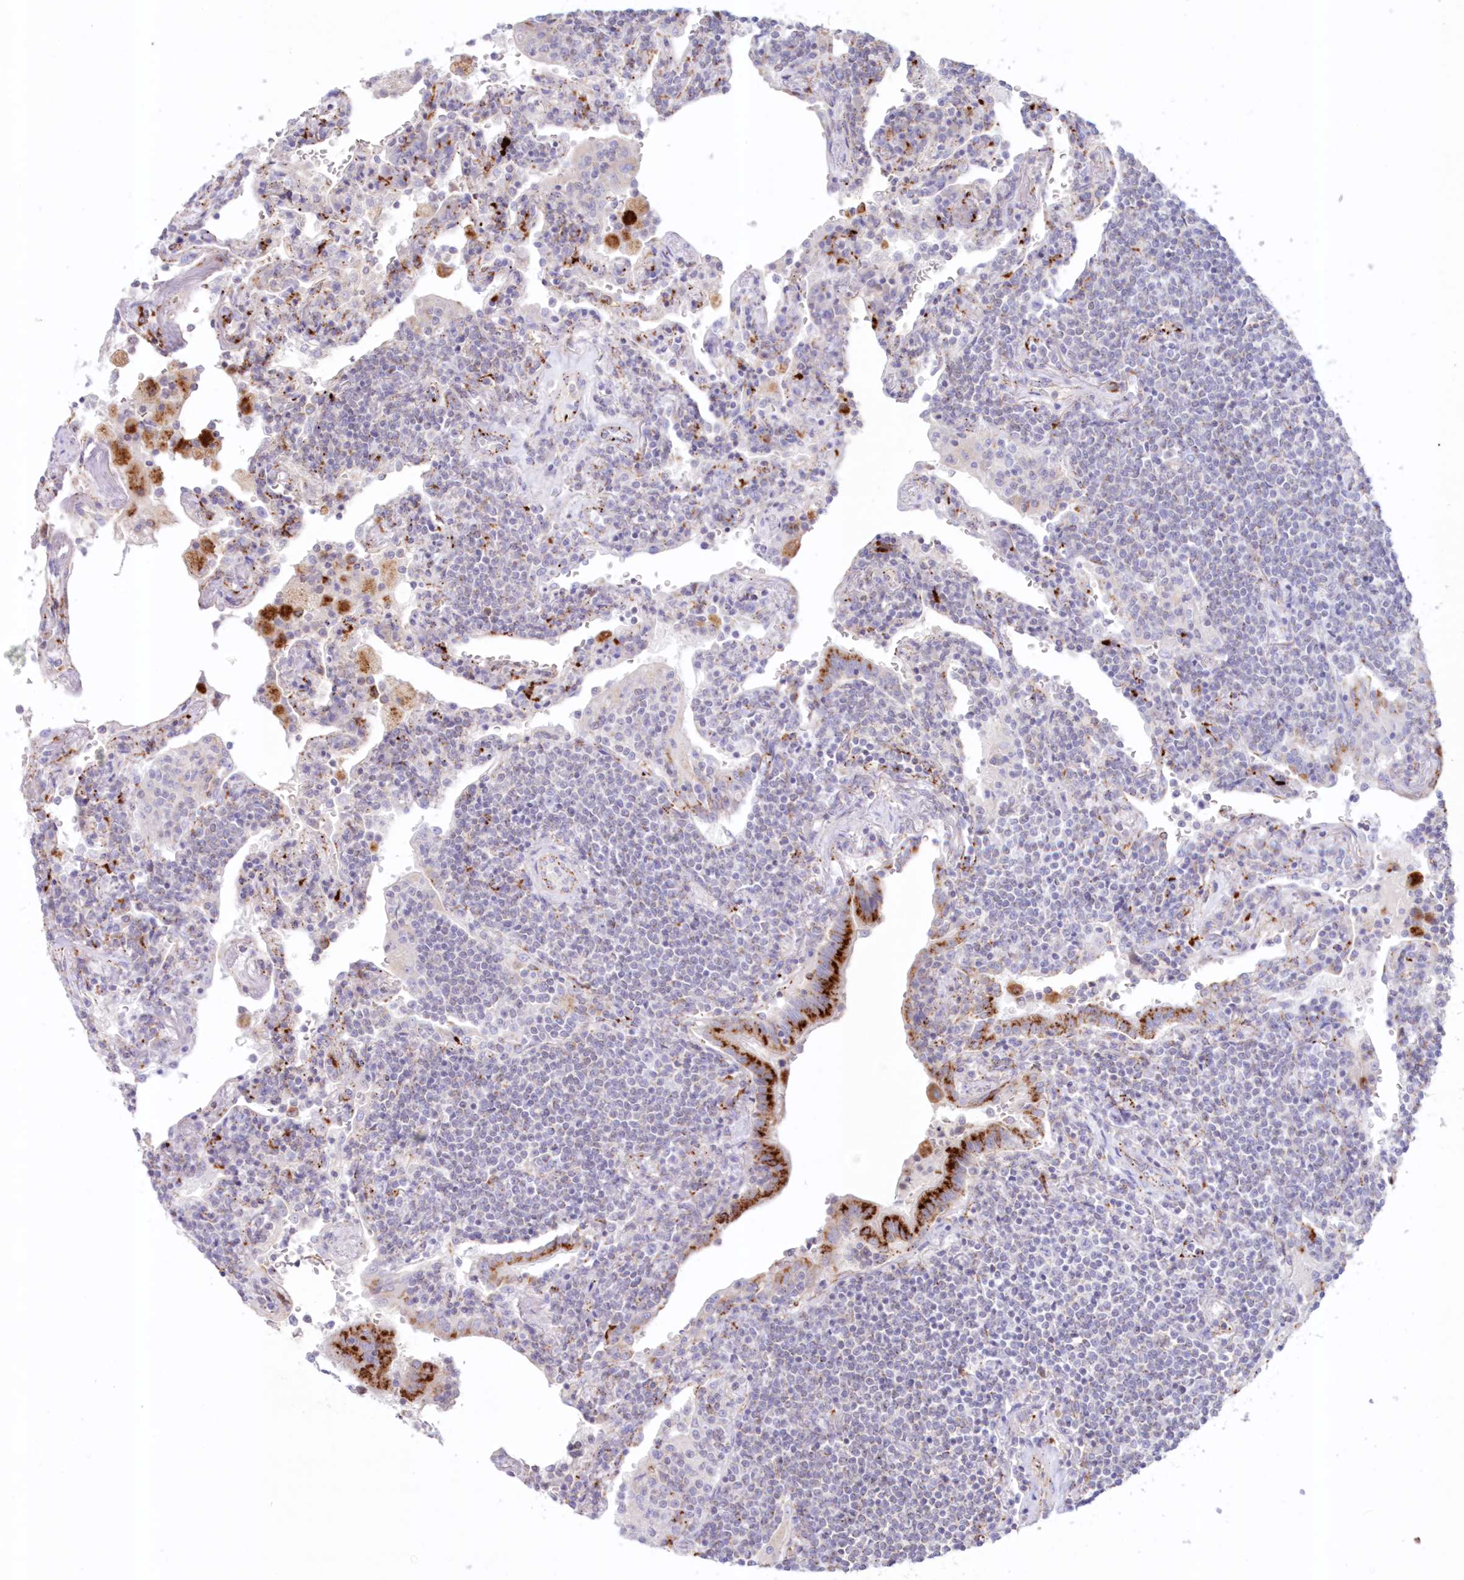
{"staining": {"intensity": "negative", "quantity": "none", "location": "none"}, "tissue": "lymphoma", "cell_type": "Tumor cells", "image_type": "cancer", "snomed": [{"axis": "morphology", "description": "Malignant lymphoma, non-Hodgkin's type, Low grade"}, {"axis": "topography", "description": "Lung"}], "caption": "Malignant lymphoma, non-Hodgkin's type (low-grade) was stained to show a protein in brown. There is no significant positivity in tumor cells. (DAB (3,3'-diaminobenzidine) IHC visualized using brightfield microscopy, high magnification).", "gene": "TPP1", "patient": {"sex": "female", "age": 71}}